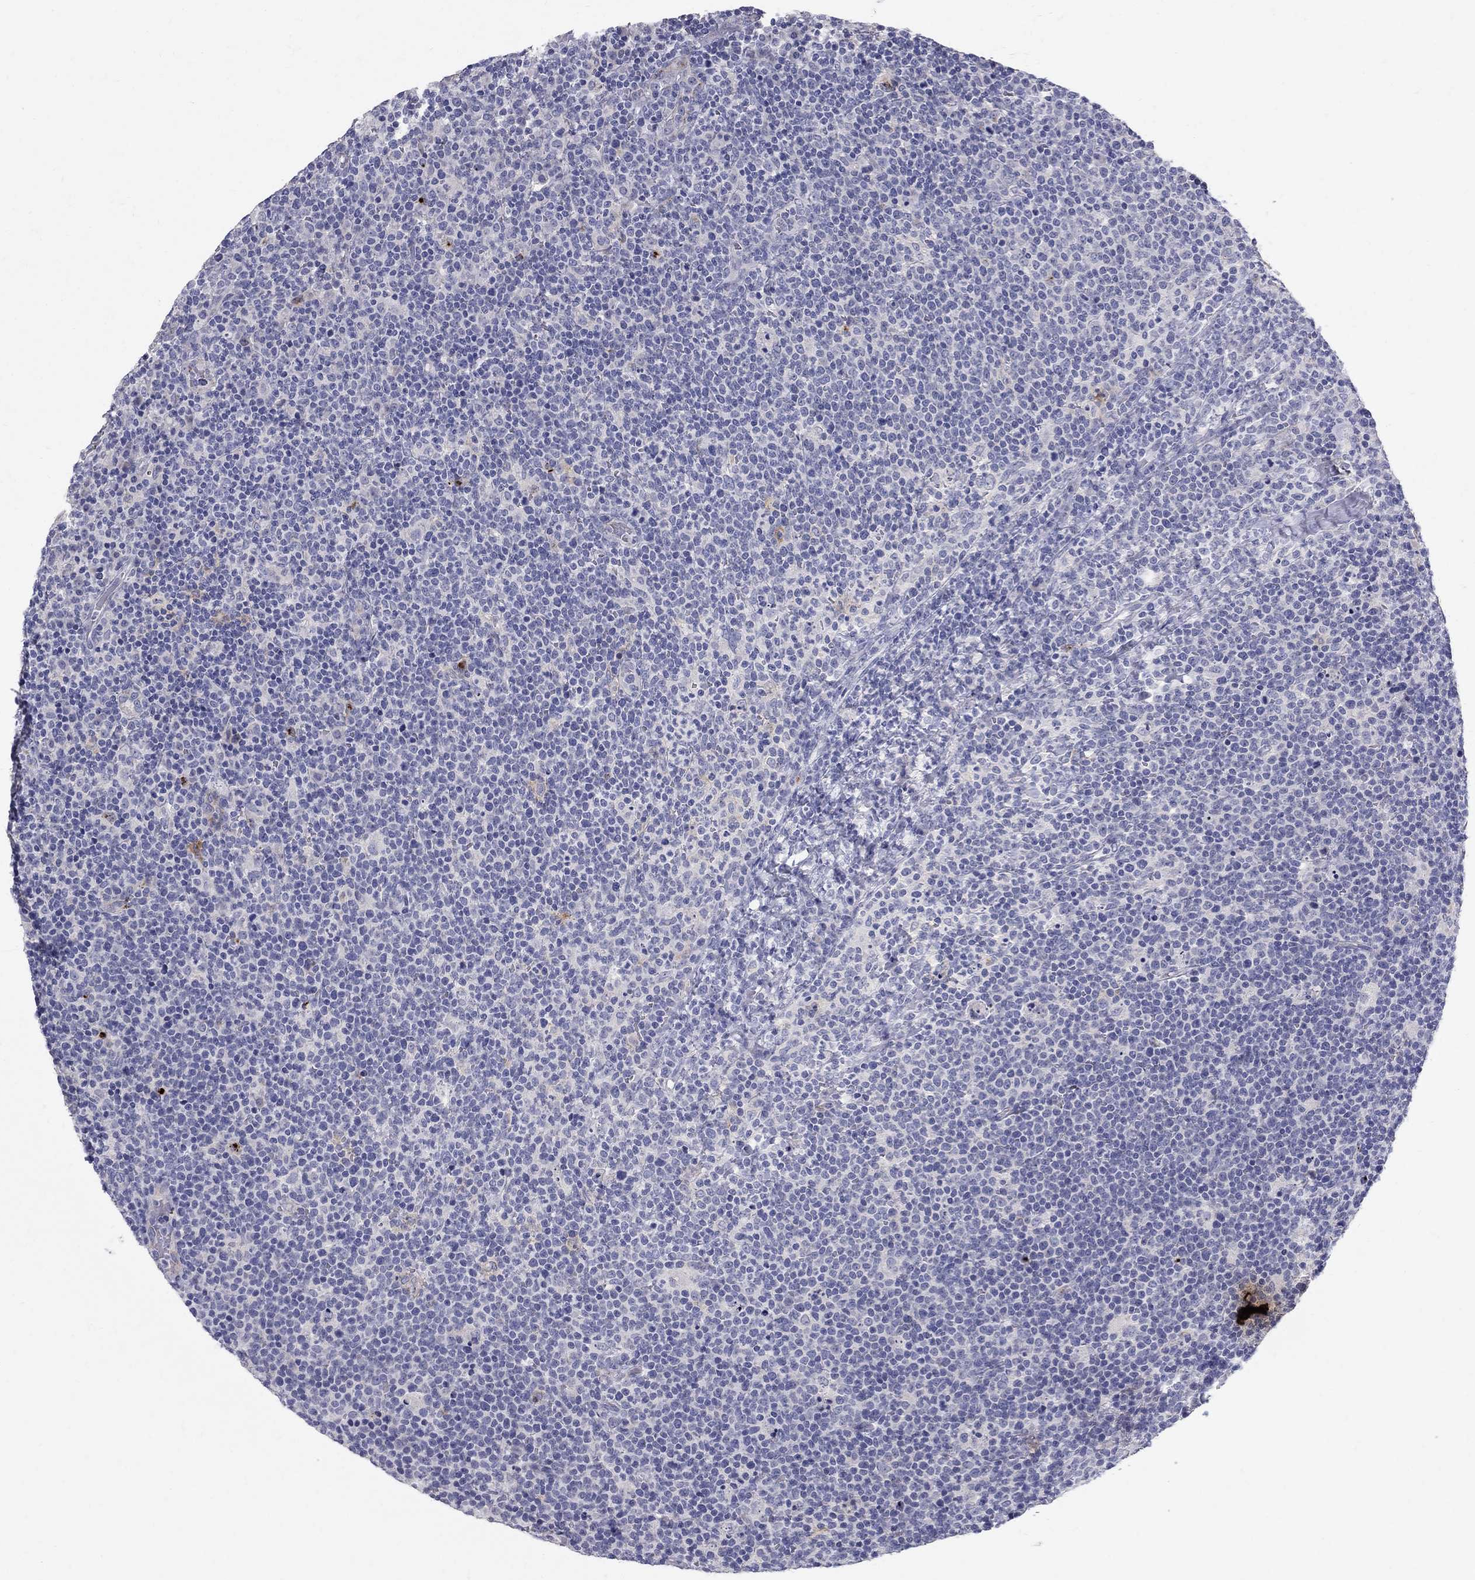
{"staining": {"intensity": "negative", "quantity": "none", "location": "none"}, "tissue": "lymphoma", "cell_type": "Tumor cells", "image_type": "cancer", "snomed": [{"axis": "morphology", "description": "Malignant lymphoma, non-Hodgkin's type, High grade"}, {"axis": "topography", "description": "Lymph node"}], "caption": "DAB immunohistochemical staining of human malignant lymphoma, non-Hodgkin's type (high-grade) shows no significant expression in tumor cells.", "gene": "TP53TG5", "patient": {"sex": "male", "age": 61}}